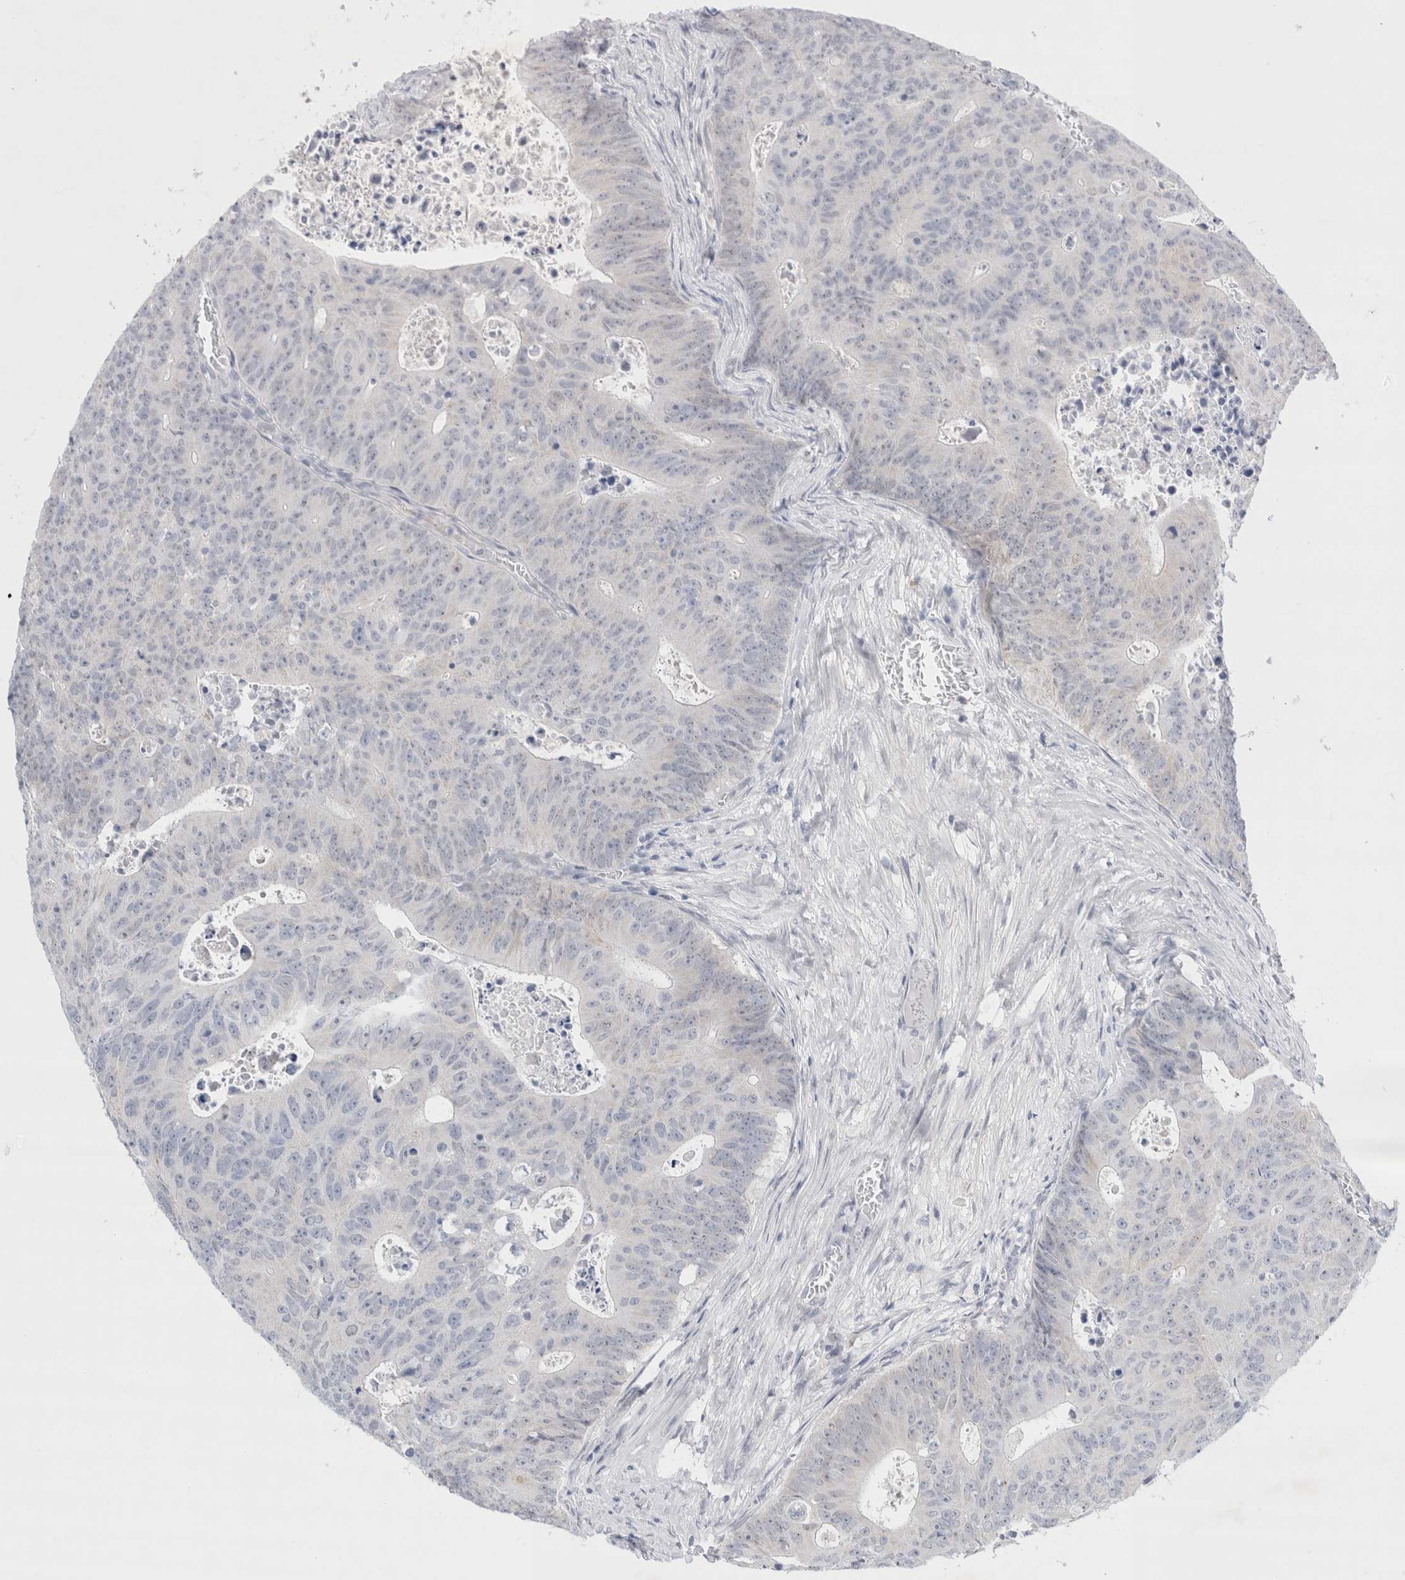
{"staining": {"intensity": "negative", "quantity": "none", "location": "none"}, "tissue": "colorectal cancer", "cell_type": "Tumor cells", "image_type": "cancer", "snomed": [{"axis": "morphology", "description": "Adenocarcinoma, NOS"}, {"axis": "topography", "description": "Colon"}], "caption": "Human colorectal cancer (adenocarcinoma) stained for a protein using immunohistochemistry exhibits no positivity in tumor cells.", "gene": "SLC22A12", "patient": {"sex": "male", "age": 87}}